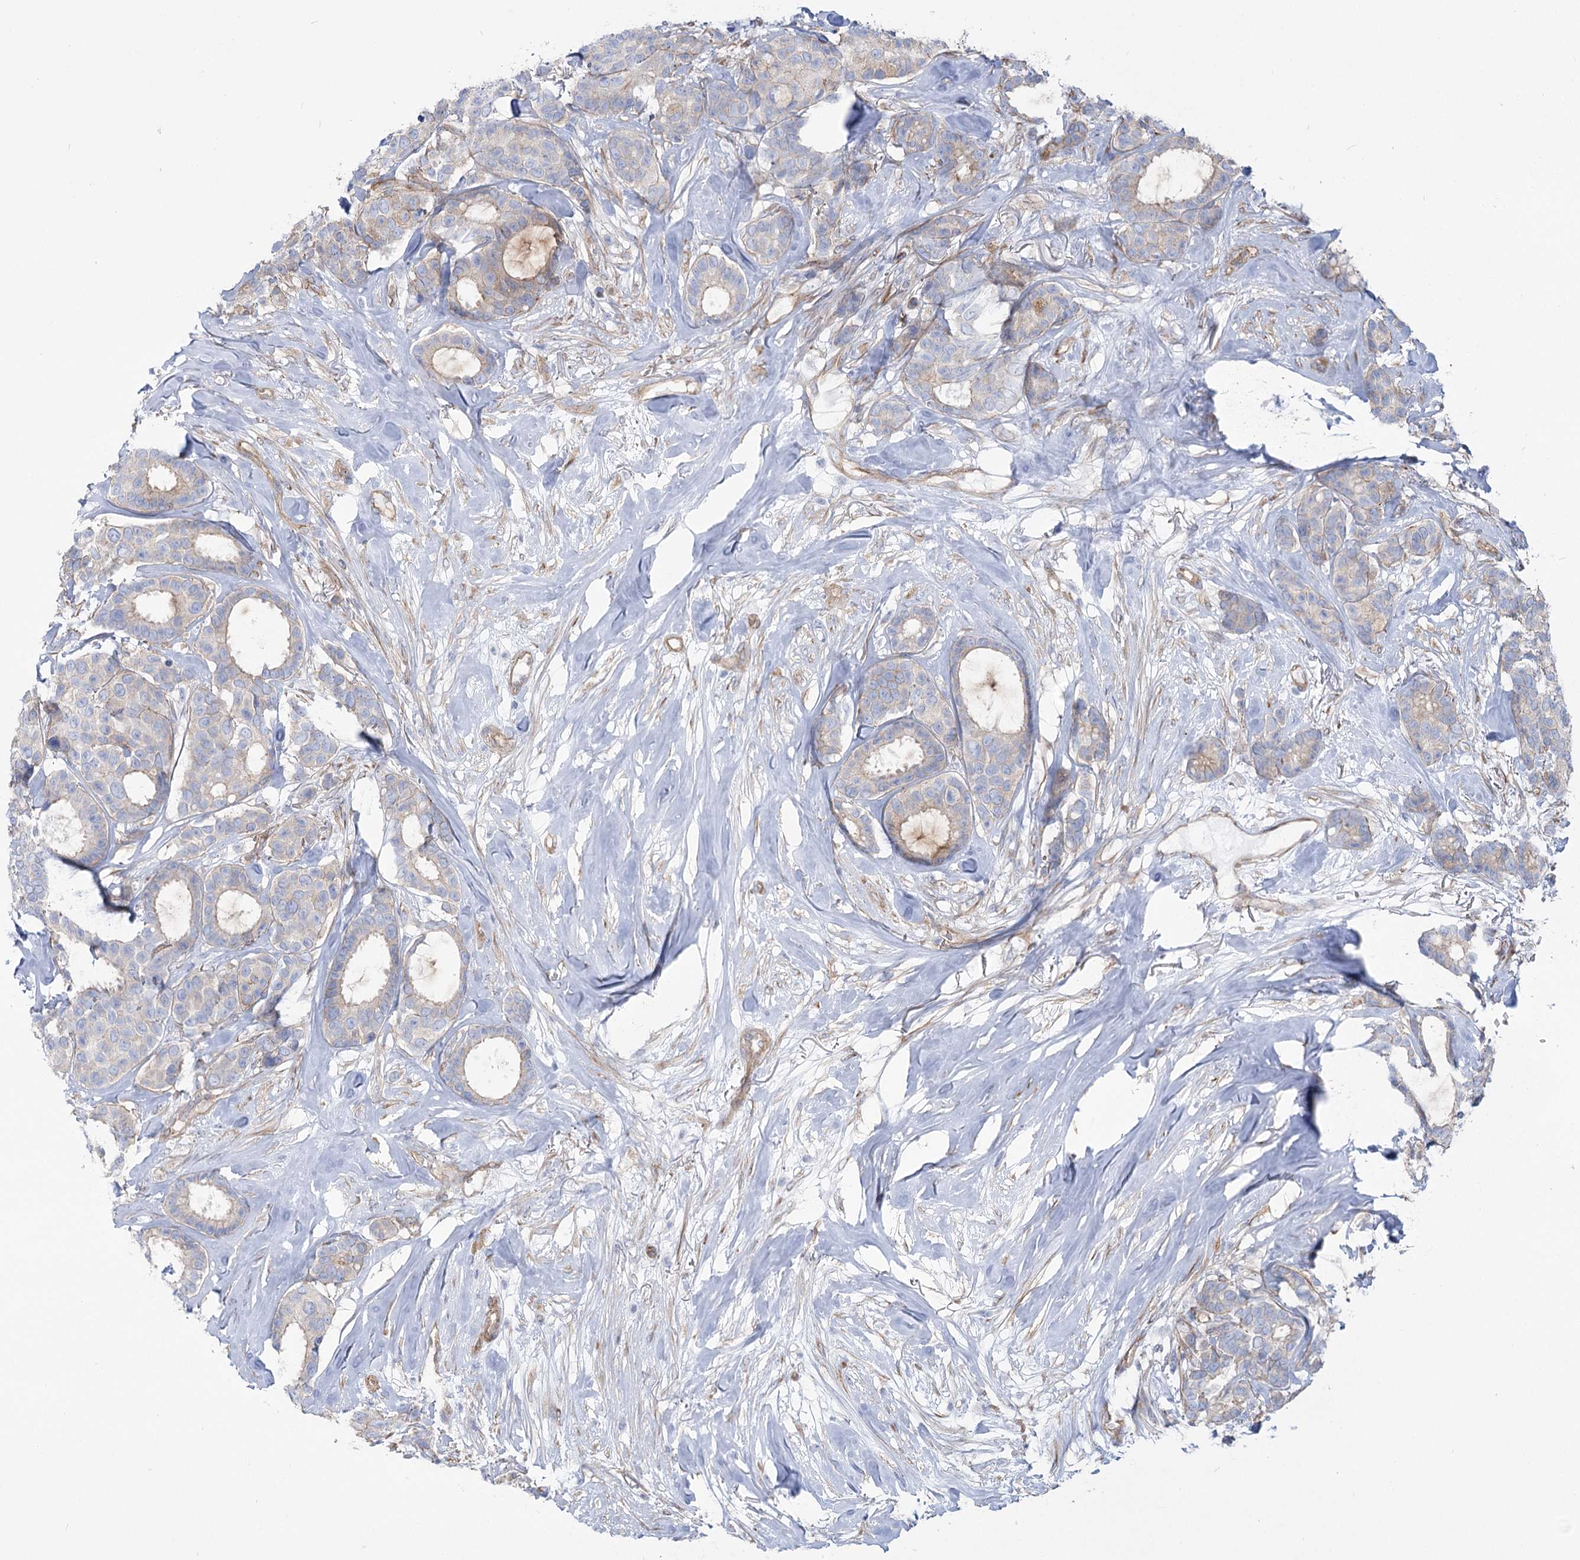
{"staining": {"intensity": "weak", "quantity": "<25%", "location": "cytoplasmic/membranous"}, "tissue": "breast cancer", "cell_type": "Tumor cells", "image_type": "cancer", "snomed": [{"axis": "morphology", "description": "Duct carcinoma"}, {"axis": "topography", "description": "Breast"}], "caption": "Tumor cells are negative for brown protein staining in breast cancer. (IHC, brightfield microscopy, high magnification).", "gene": "PLEKHA5", "patient": {"sex": "female", "age": 87}}